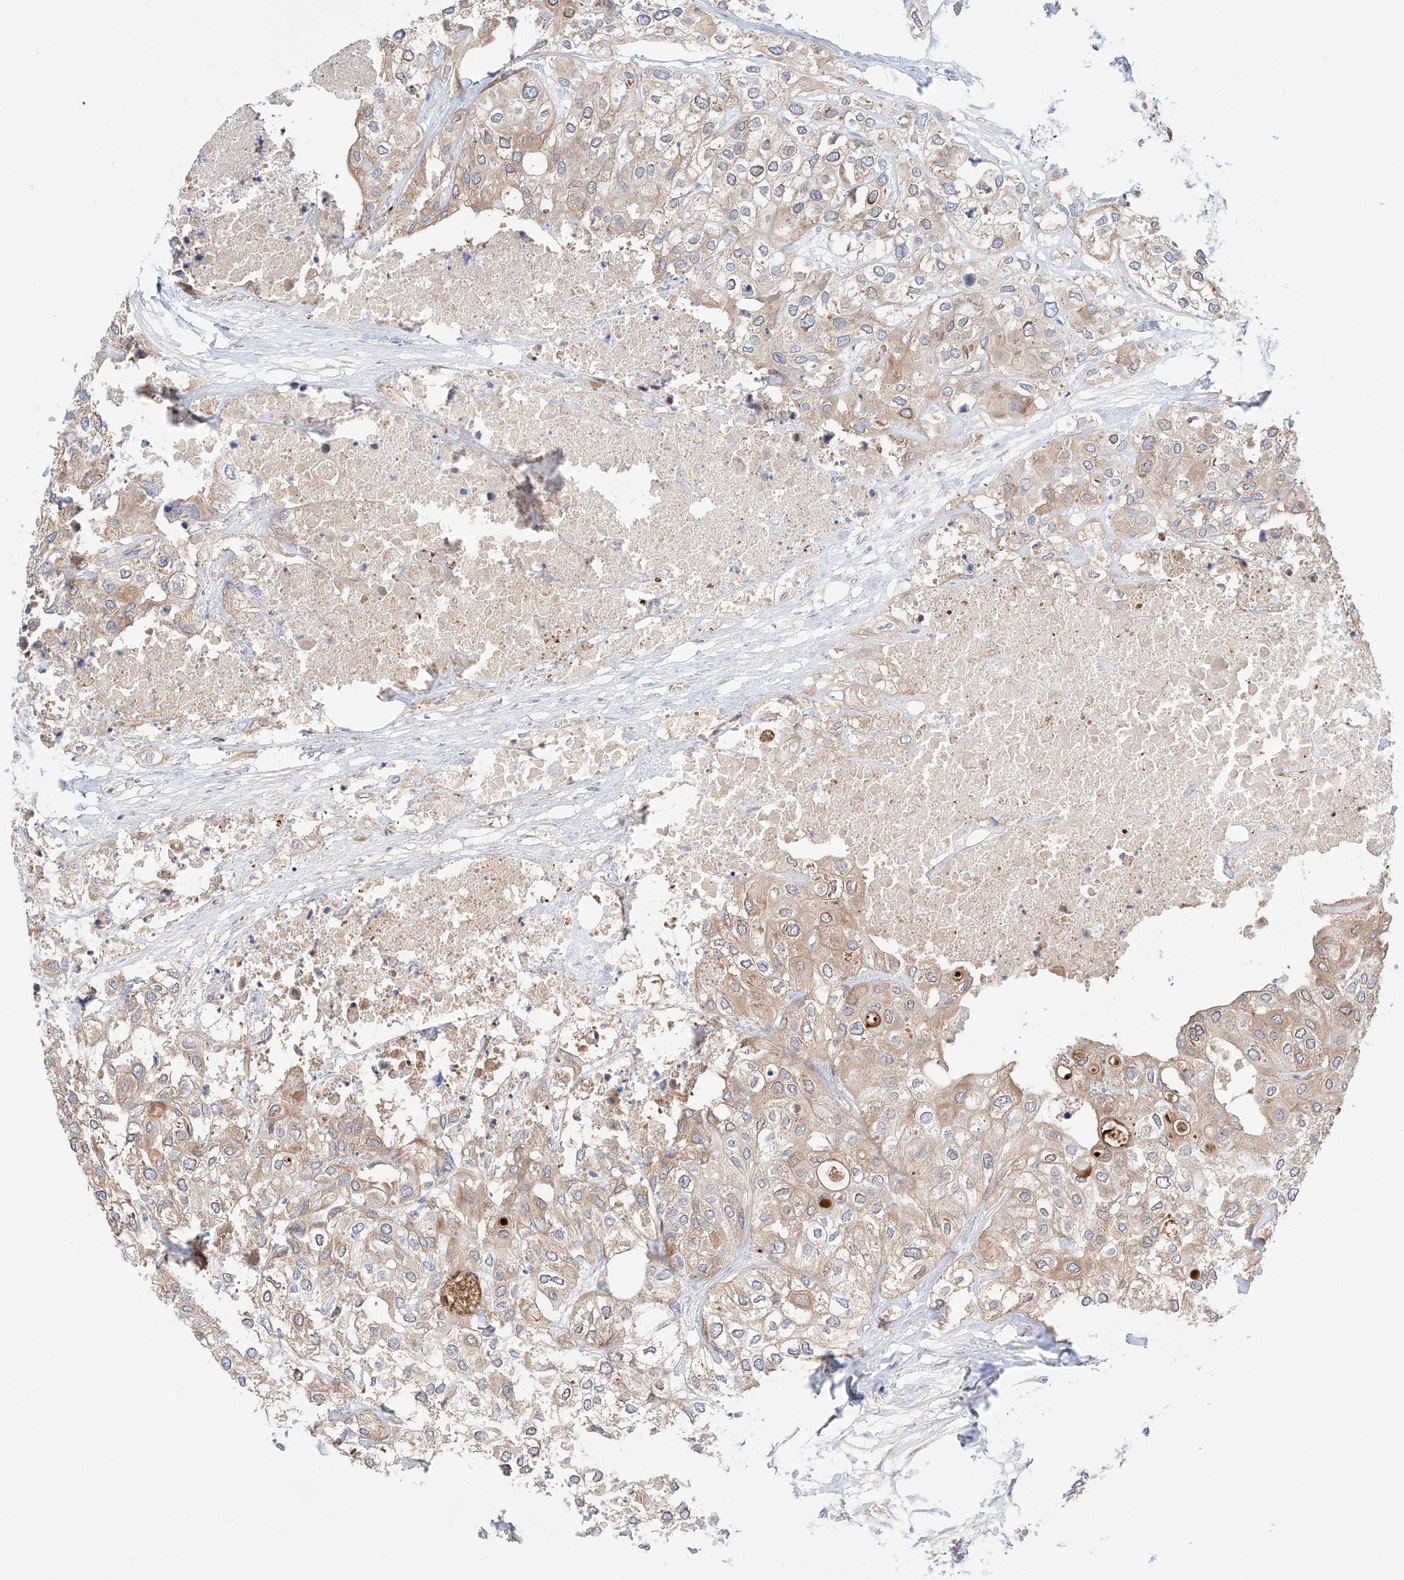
{"staining": {"intensity": "weak", "quantity": "25%-75%", "location": "cytoplasmic/membranous"}, "tissue": "urothelial cancer", "cell_type": "Tumor cells", "image_type": "cancer", "snomed": [{"axis": "morphology", "description": "Urothelial carcinoma, High grade"}, {"axis": "topography", "description": "Urinary bladder"}], "caption": "Immunohistochemistry of human urothelial cancer exhibits low levels of weak cytoplasmic/membranous positivity in approximately 25%-75% of tumor cells.", "gene": "PGGT1B", "patient": {"sex": "male", "age": 64}}